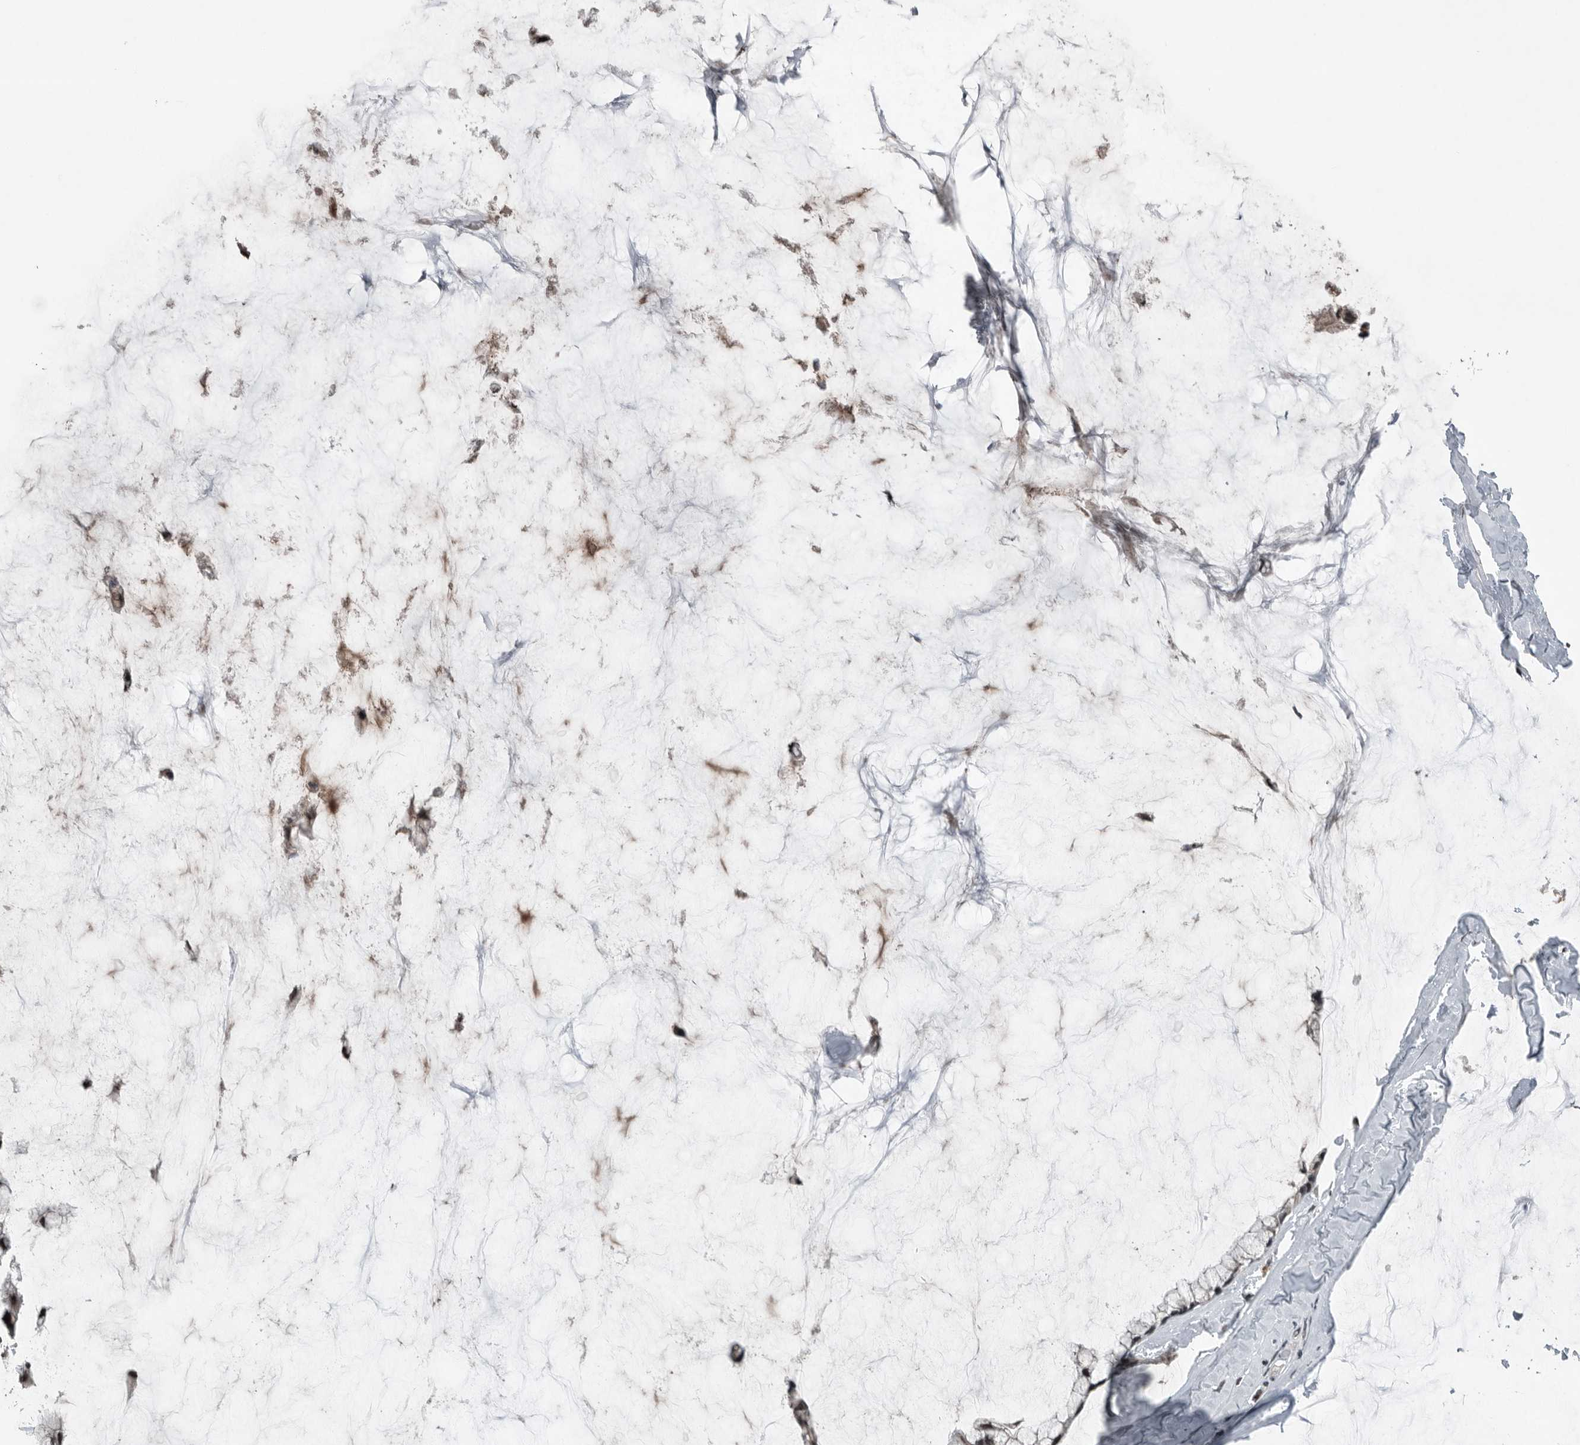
{"staining": {"intensity": "moderate", "quantity": ">75%", "location": "nuclear"}, "tissue": "ovarian cancer", "cell_type": "Tumor cells", "image_type": "cancer", "snomed": [{"axis": "morphology", "description": "Cystadenocarcinoma, mucinous, NOS"}, {"axis": "topography", "description": "Ovary"}], "caption": "Tumor cells display medium levels of moderate nuclear expression in approximately >75% of cells in mucinous cystadenocarcinoma (ovarian).", "gene": "SENP7", "patient": {"sex": "female", "age": 39}}